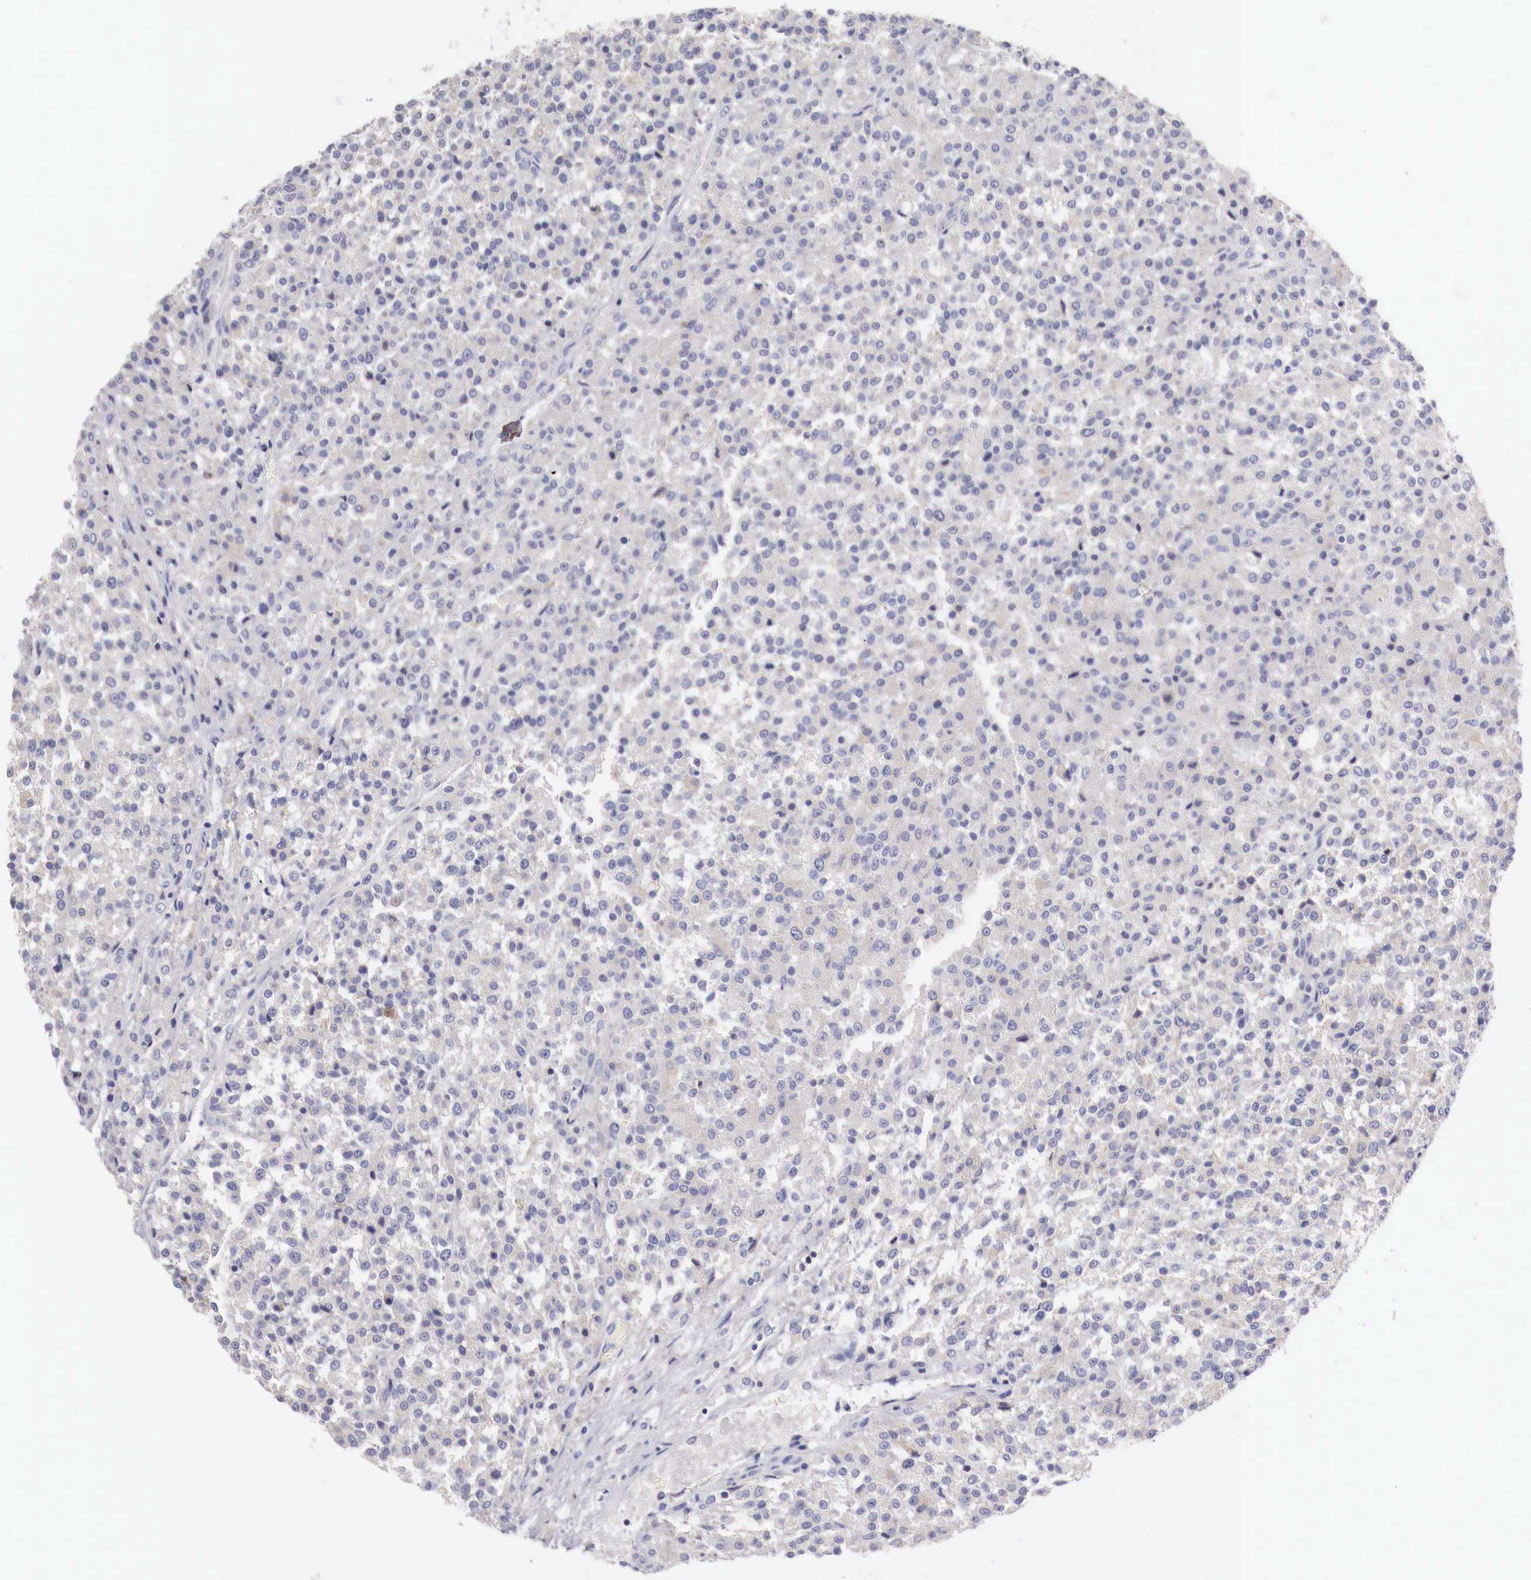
{"staining": {"intensity": "negative", "quantity": "none", "location": "none"}, "tissue": "testis cancer", "cell_type": "Tumor cells", "image_type": "cancer", "snomed": [{"axis": "morphology", "description": "Seminoma, NOS"}, {"axis": "topography", "description": "Testis"}], "caption": "This micrograph is of testis cancer (seminoma) stained with immunohistochemistry to label a protein in brown with the nuclei are counter-stained blue. There is no staining in tumor cells.", "gene": "NREP", "patient": {"sex": "male", "age": 59}}